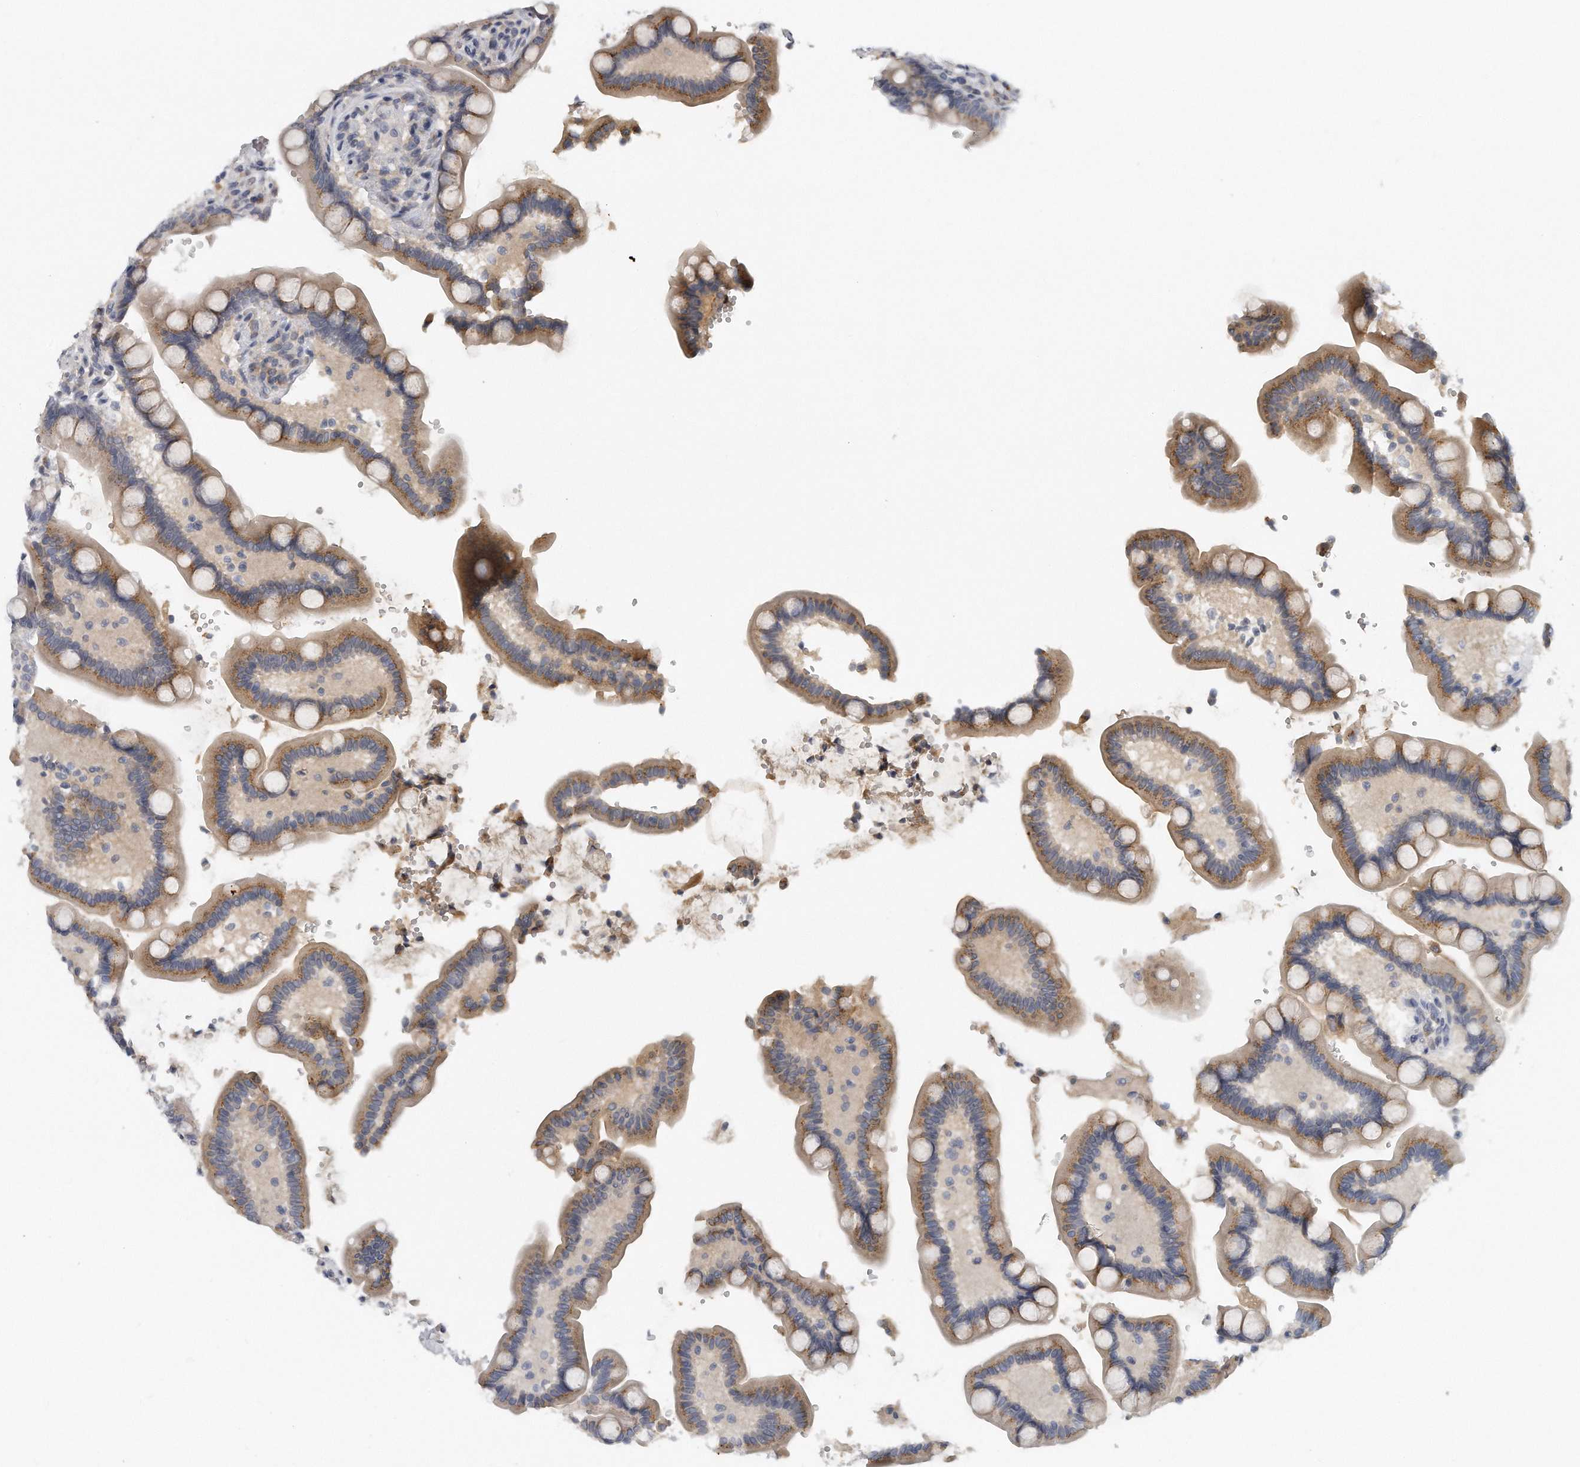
{"staining": {"intensity": "negative", "quantity": "none", "location": "none"}, "tissue": "colon", "cell_type": "Endothelial cells", "image_type": "normal", "snomed": [{"axis": "morphology", "description": "Normal tissue, NOS"}, {"axis": "topography", "description": "Smooth muscle"}, {"axis": "topography", "description": "Colon"}], "caption": "DAB immunohistochemical staining of benign colon displays no significant expression in endothelial cells. Nuclei are stained in blue.", "gene": "TRAPPC14", "patient": {"sex": "male", "age": 73}}